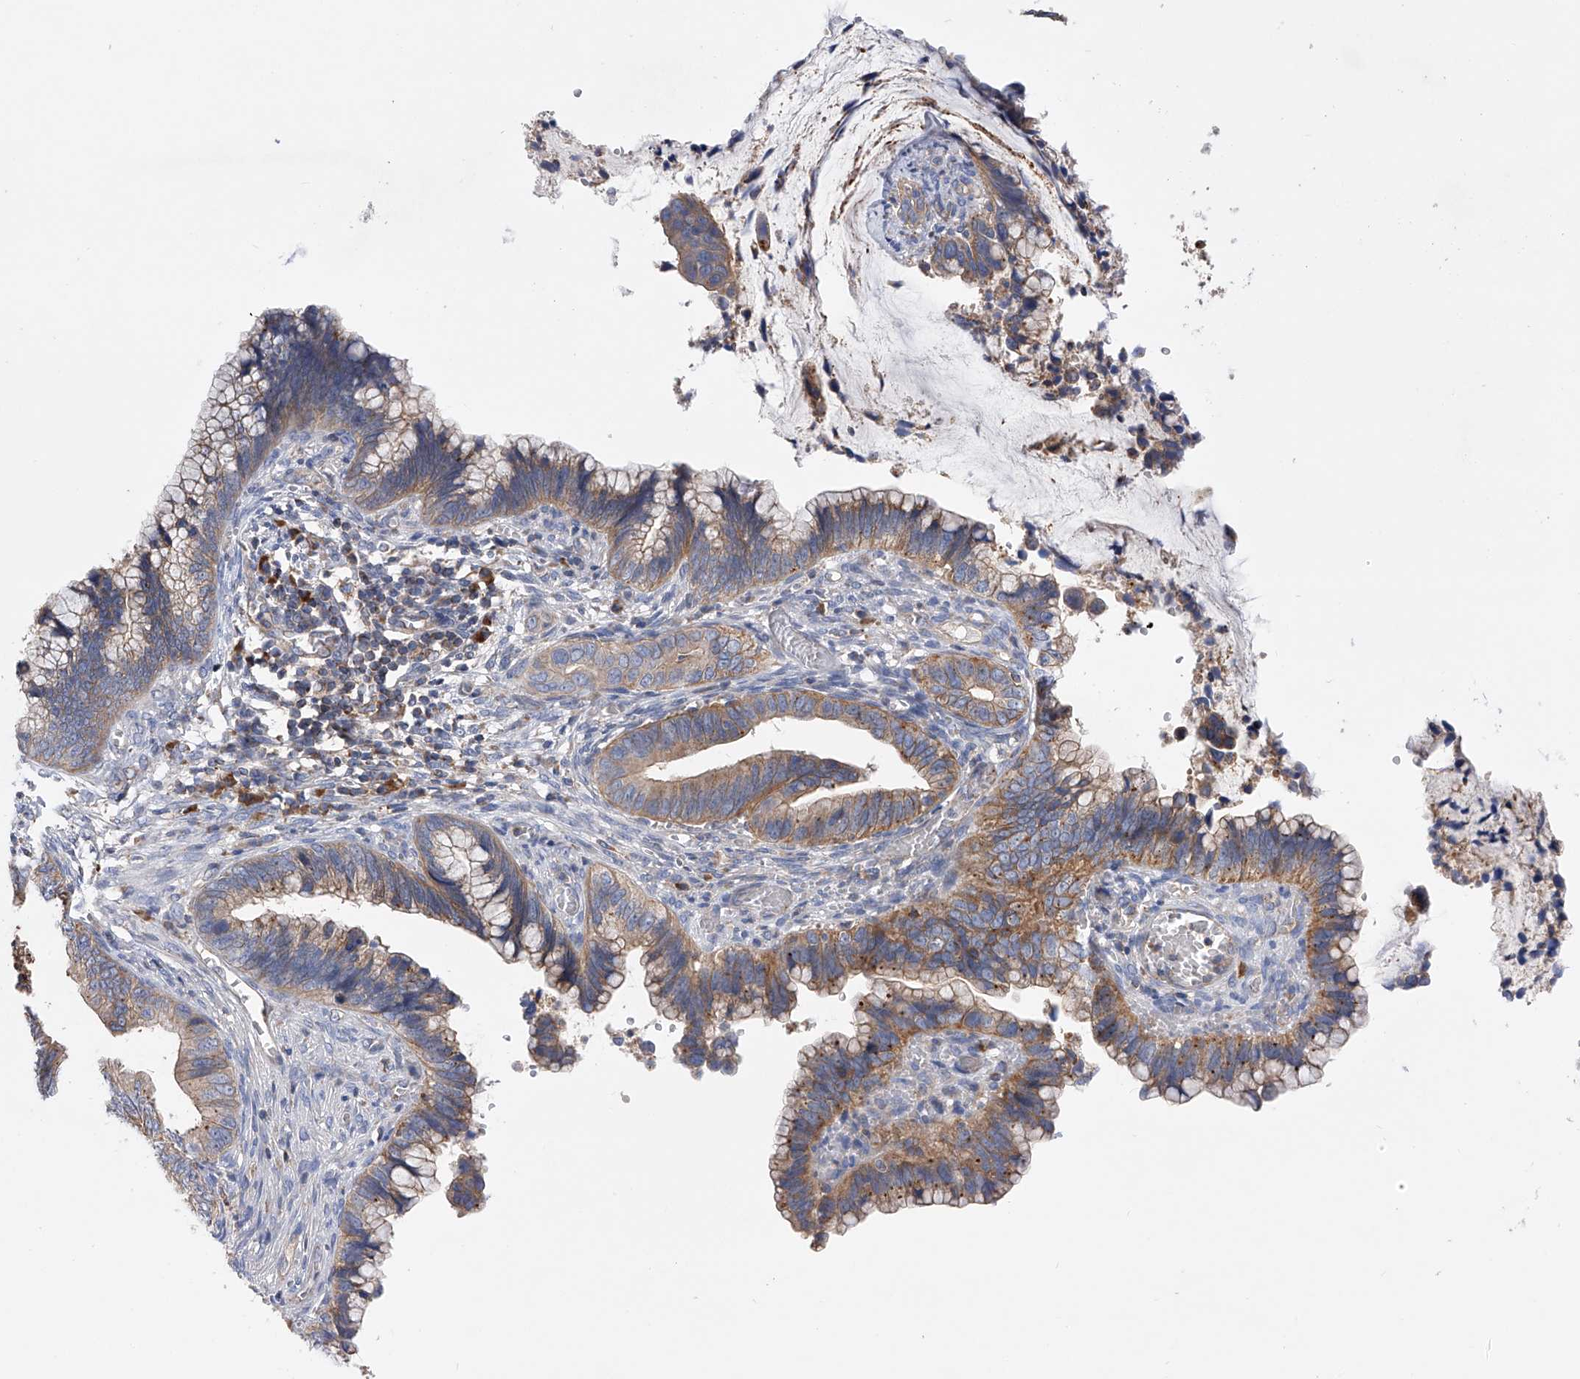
{"staining": {"intensity": "moderate", "quantity": ">75%", "location": "cytoplasmic/membranous"}, "tissue": "cervical cancer", "cell_type": "Tumor cells", "image_type": "cancer", "snomed": [{"axis": "morphology", "description": "Adenocarcinoma, NOS"}, {"axis": "topography", "description": "Cervix"}], "caption": "Human adenocarcinoma (cervical) stained with a protein marker exhibits moderate staining in tumor cells.", "gene": "MLYCD", "patient": {"sex": "female", "age": 44}}